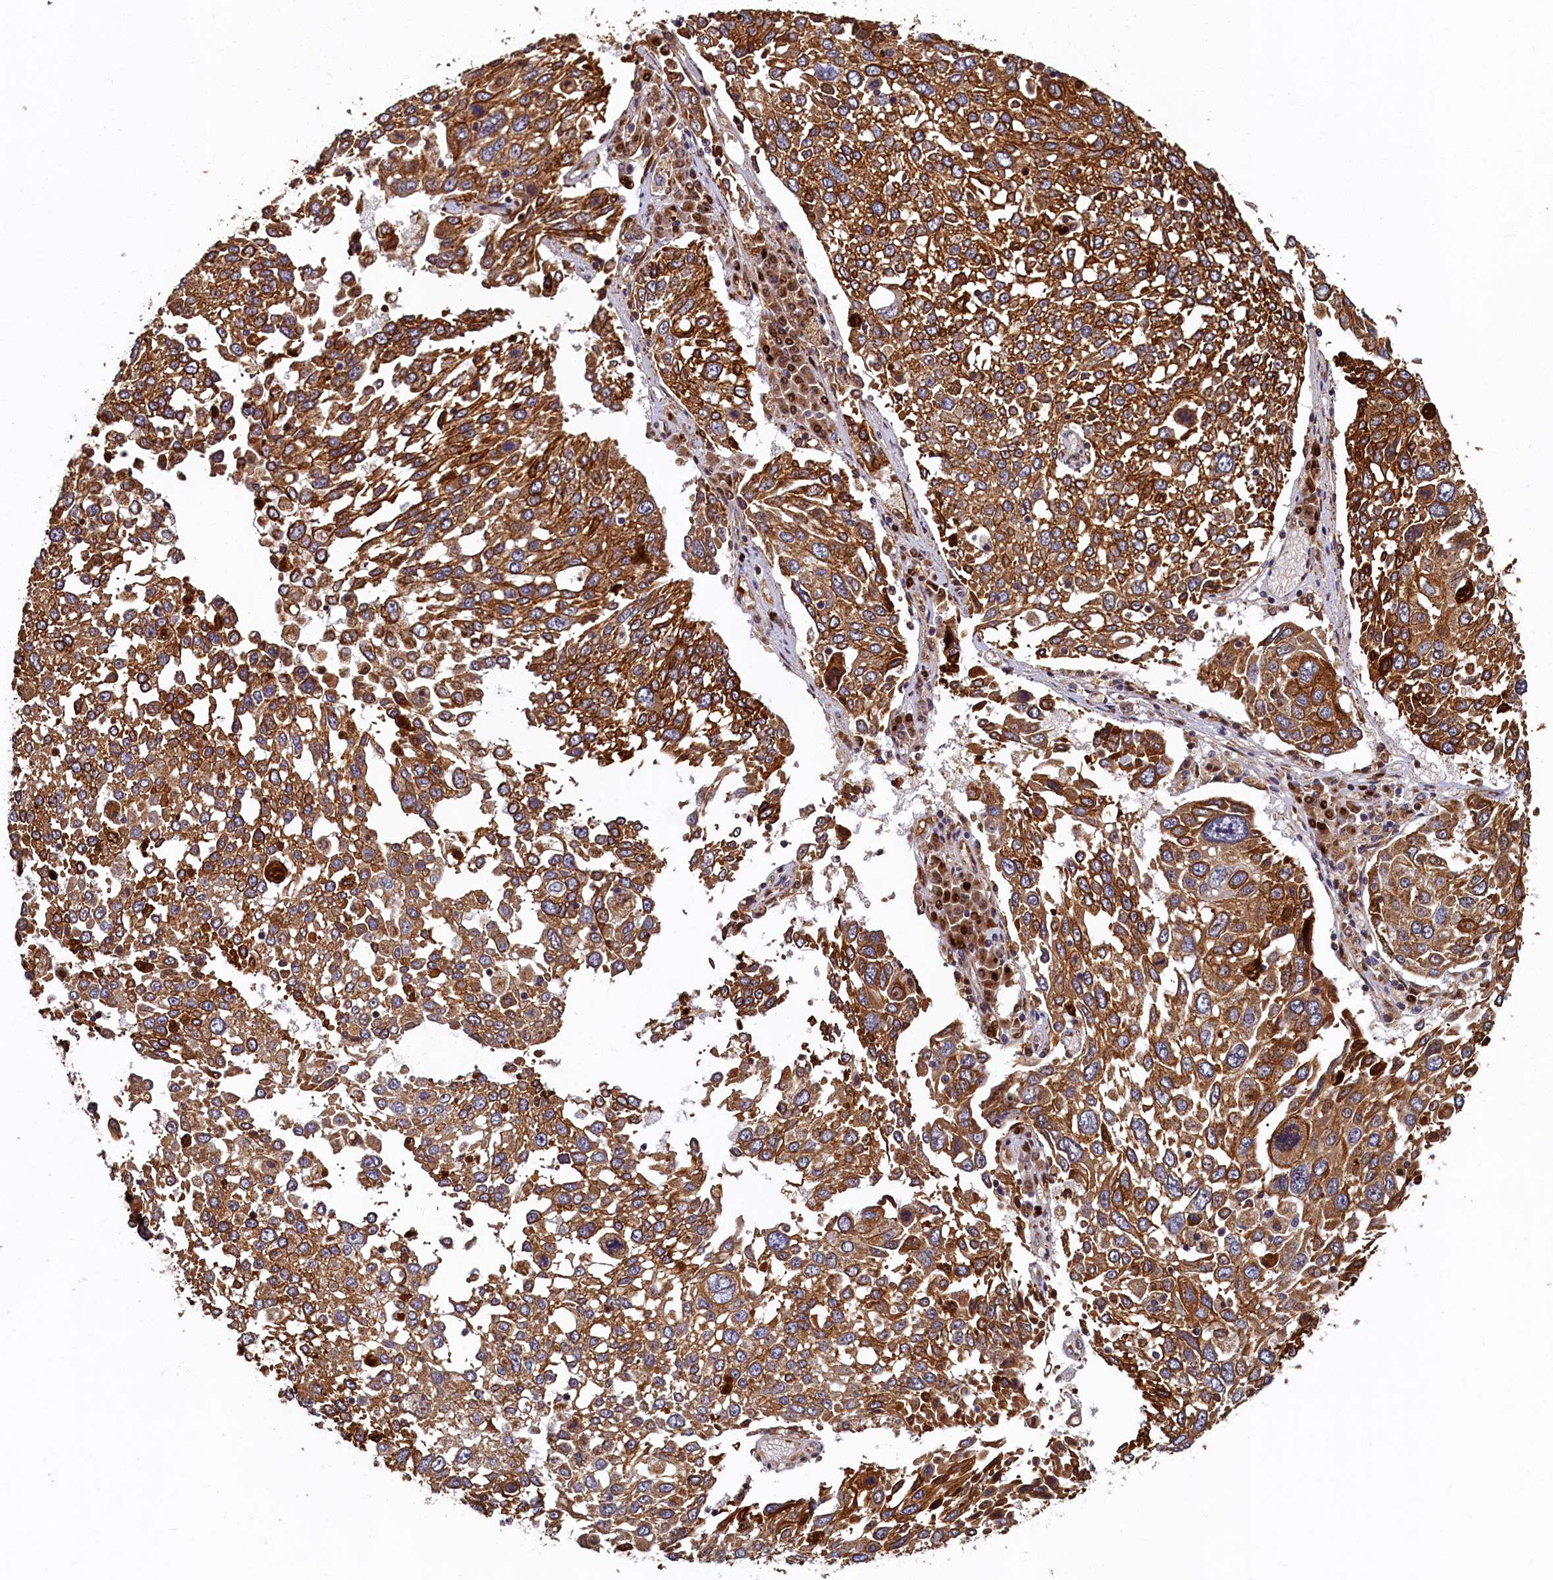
{"staining": {"intensity": "strong", "quantity": ">75%", "location": "cytoplasmic/membranous"}, "tissue": "lung cancer", "cell_type": "Tumor cells", "image_type": "cancer", "snomed": [{"axis": "morphology", "description": "Squamous cell carcinoma, NOS"}, {"axis": "topography", "description": "Lung"}], "caption": "IHC micrograph of neoplastic tissue: squamous cell carcinoma (lung) stained using immunohistochemistry (IHC) reveals high levels of strong protein expression localized specifically in the cytoplasmic/membranous of tumor cells, appearing as a cytoplasmic/membranous brown color.", "gene": "NCKAP5L", "patient": {"sex": "male", "age": 65}}